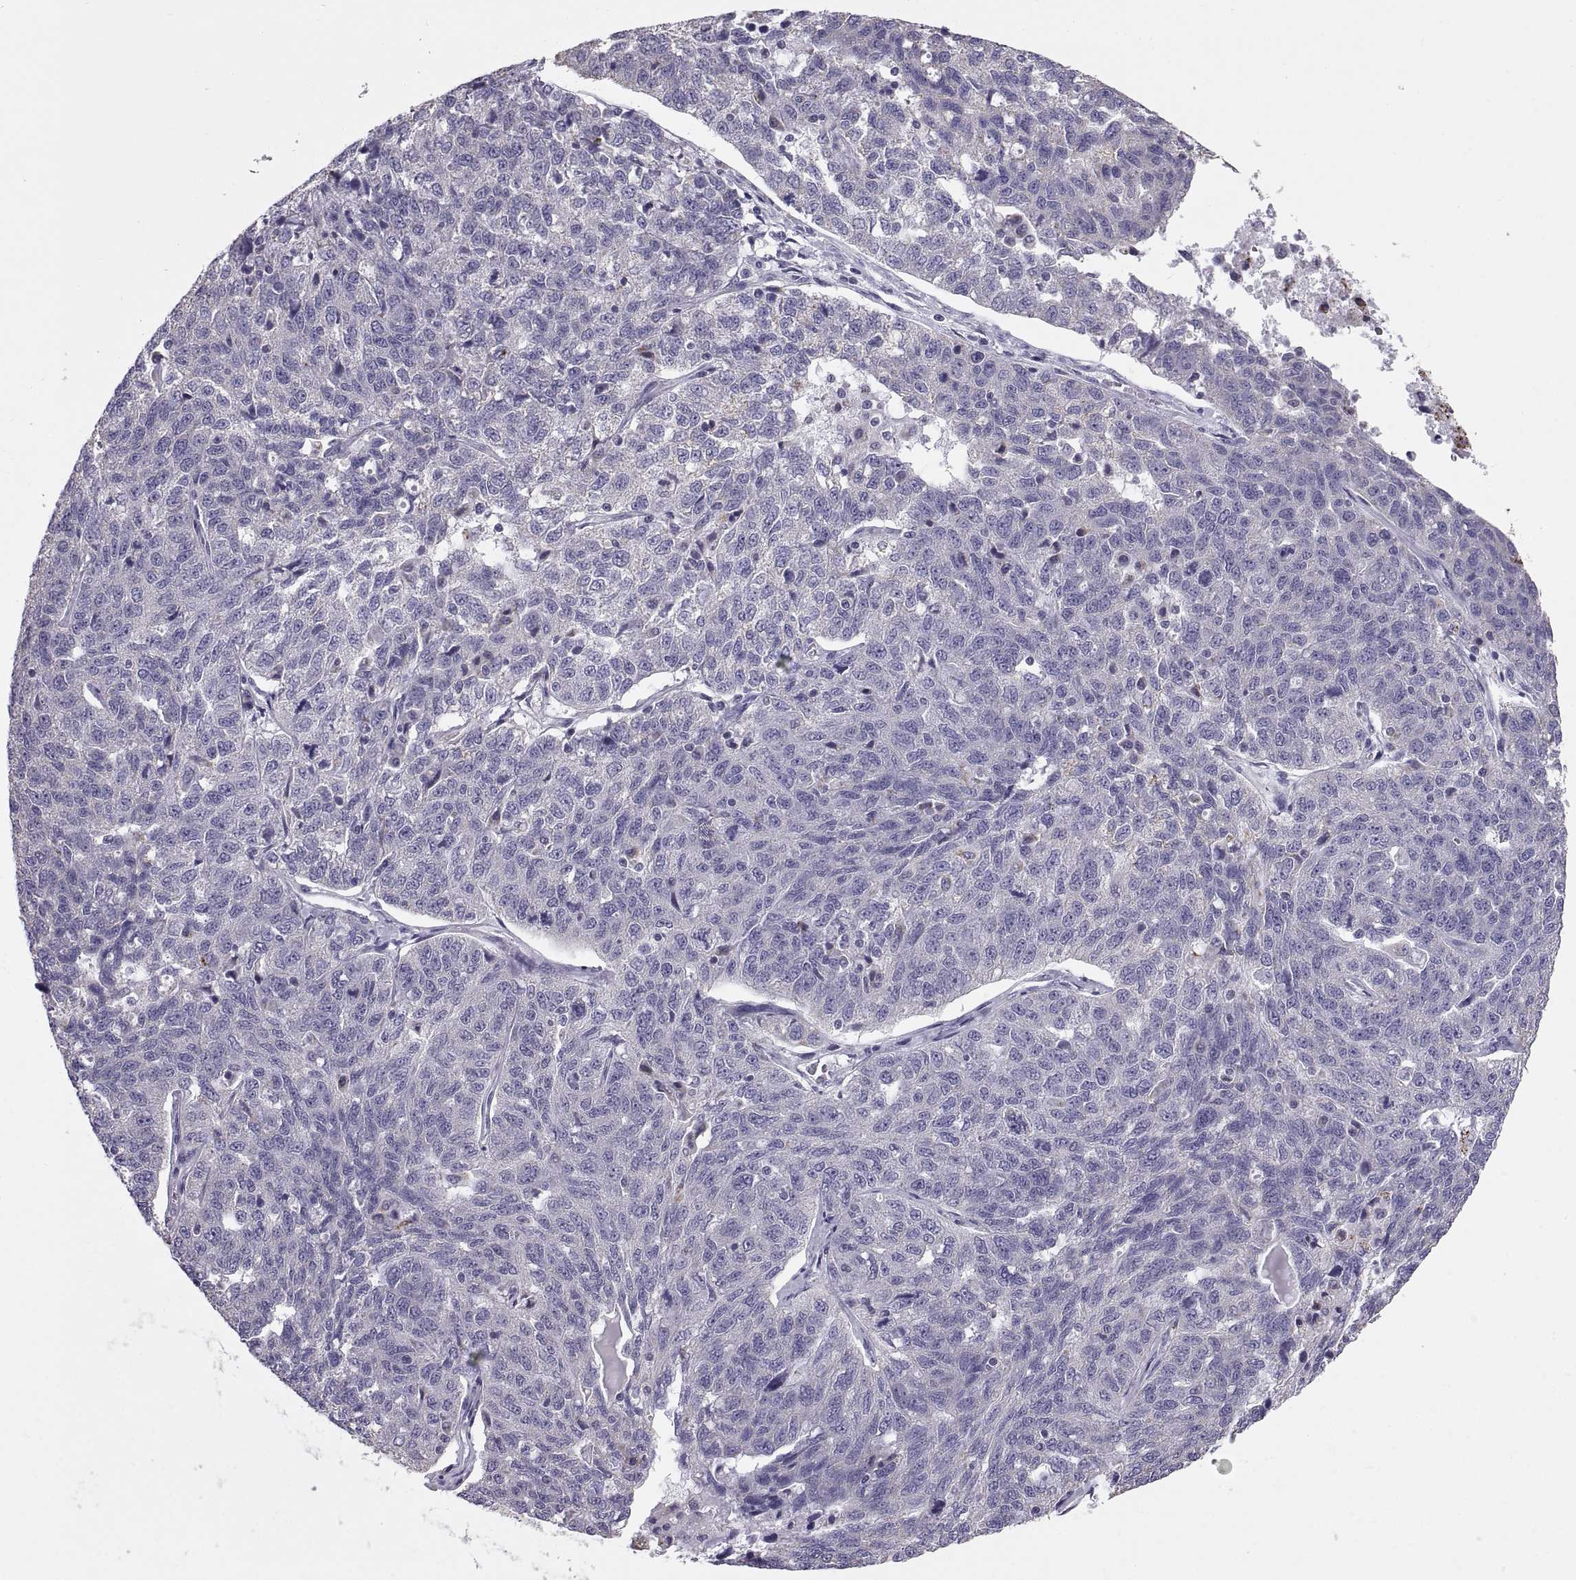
{"staining": {"intensity": "negative", "quantity": "none", "location": "none"}, "tissue": "ovarian cancer", "cell_type": "Tumor cells", "image_type": "cancer", "snomed": [{"axis": "morphology", "description": "Cystadenocarcinoma, serous, NOS"}, {"axis": "topography", "description": "Ovary"}], "caption": "Tumor cells show no significant expression in serous cystadenocarcinoma (ovarian). Brightfield microscopy of immunohistochemistry (IHC) stained with DAB (brown) and hematoxylin (blue), captured at high magnification.", "gene": "TNNC1", "patient": {"sex": "female", "age": 71}}